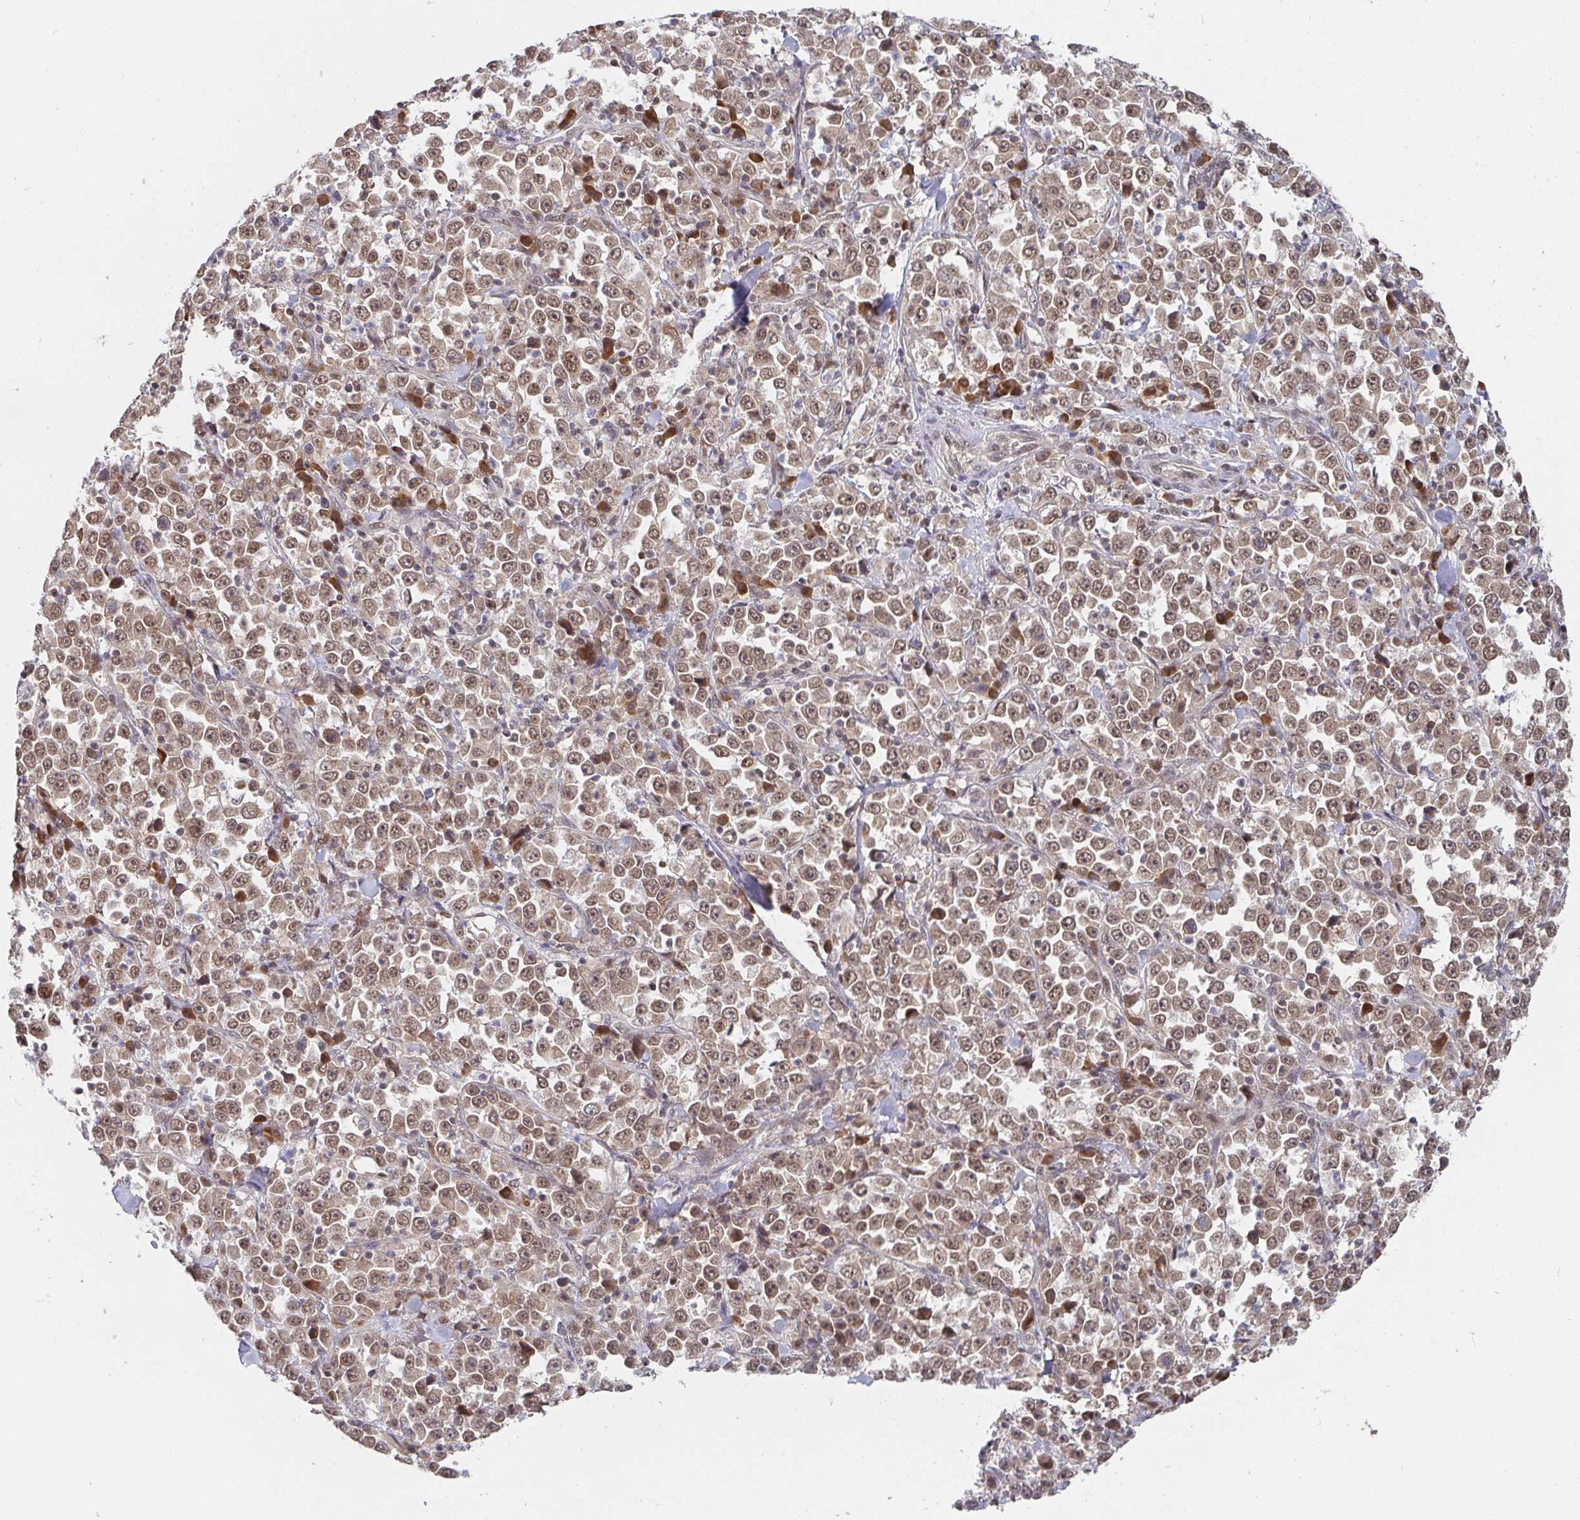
{"staining": {"intensity": "weak", "quantity": ">75%", "location": "cytoplasmic/membranous,nuclear"}, "tissue": "stomach cancer", "cell_type": "Tumor cells", "image_type": "cancer", "snomed": [{"axis": "morphology", "description": "Normal tissue, NOS"}, {"axis": "morphology", "description": "Adenocarcinoma, NOS"}, {"axis": "topography", "description": "Stomach, upper"}, {"axis": "topography", "description": "Stomach"}], "caption": "About >75% of tumor cells in stomach cancer (adenocarcinoma) exhibit weak cytoplasmic/membranous and nuclear protein positivity as visualized by brown immunohistochemical staining.", "gene": "ALG1", "patient": {"sex": "male", "age": 59}}